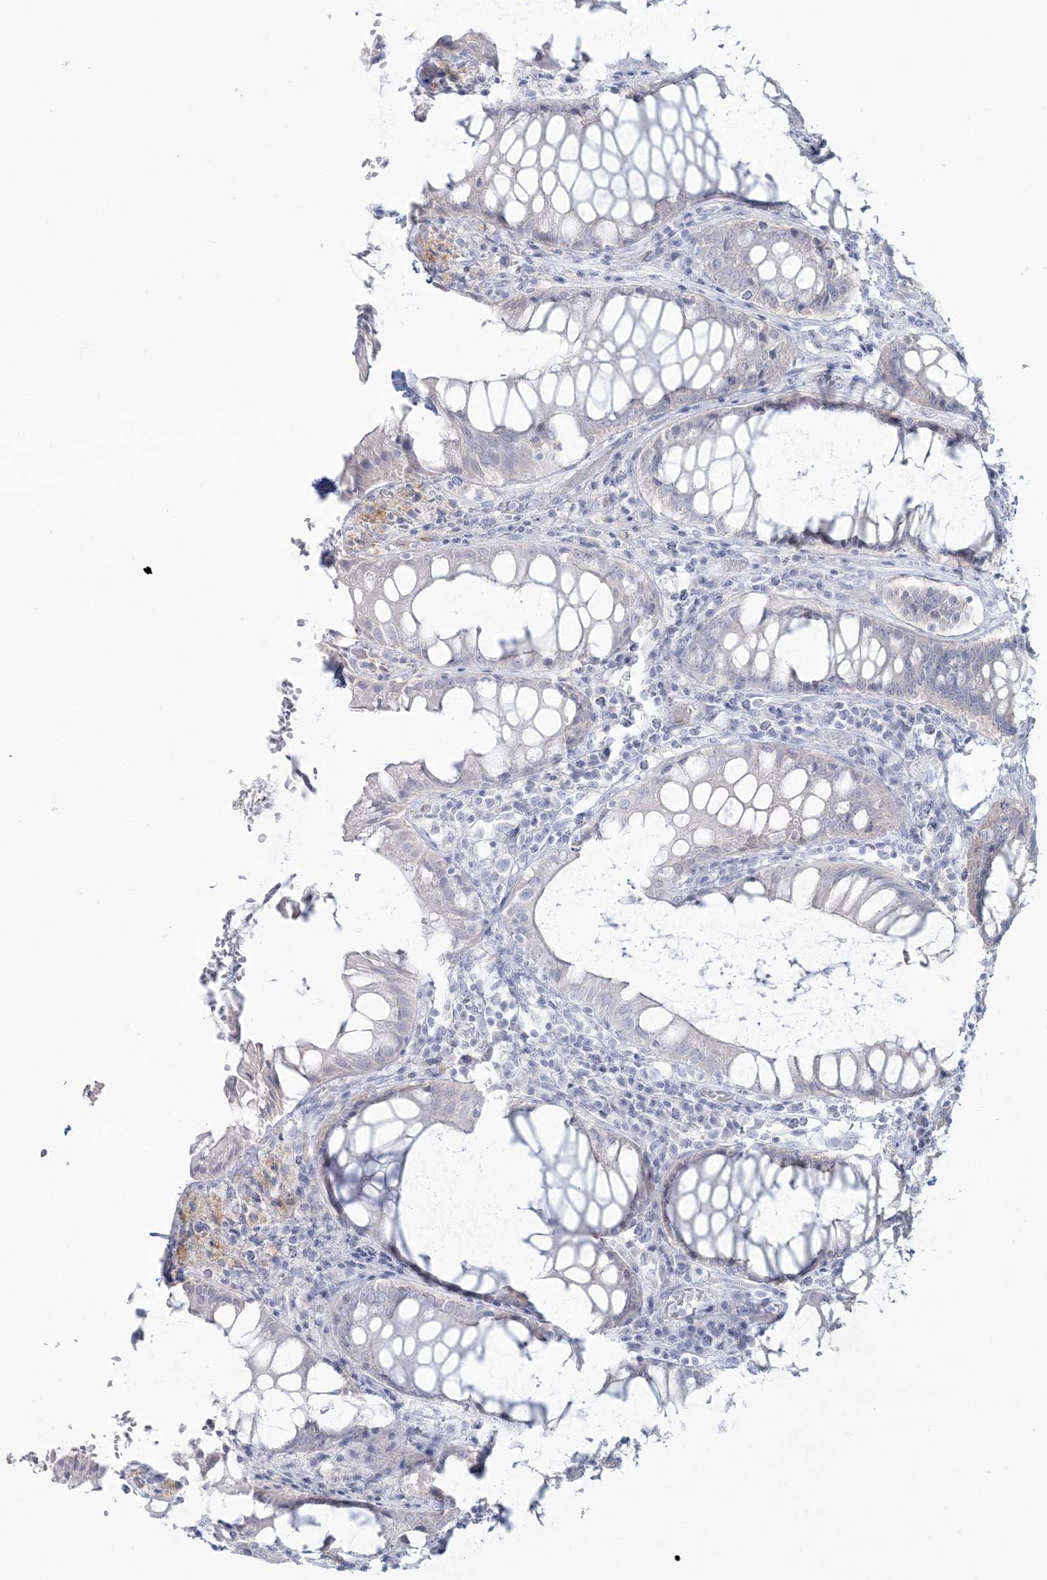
{"staining": {"intensity": "negative", "quantity": "none", "location": "none"}, "tissue": "rectum", "cell_type": "Glandular cells", "image_type": "normal", "snomed": [{"axis": "morphology", "description": "Normal tissue, NOS"}, {"axis": "topography", "description": "Rectum"}], "caption": "Immunohistochemistry micrograph of normal rectum stained for a protein (brown), which exhibits no staining in glandular cells. (Stains: DAB (3,3'-diaminobenzidine) IHC with hematoxylin counter stain, Microscopy: brightfield microscopy at high magnification).", "gene": "ENSG00000288637", "patient": {"sex": "male", "age": 64}}